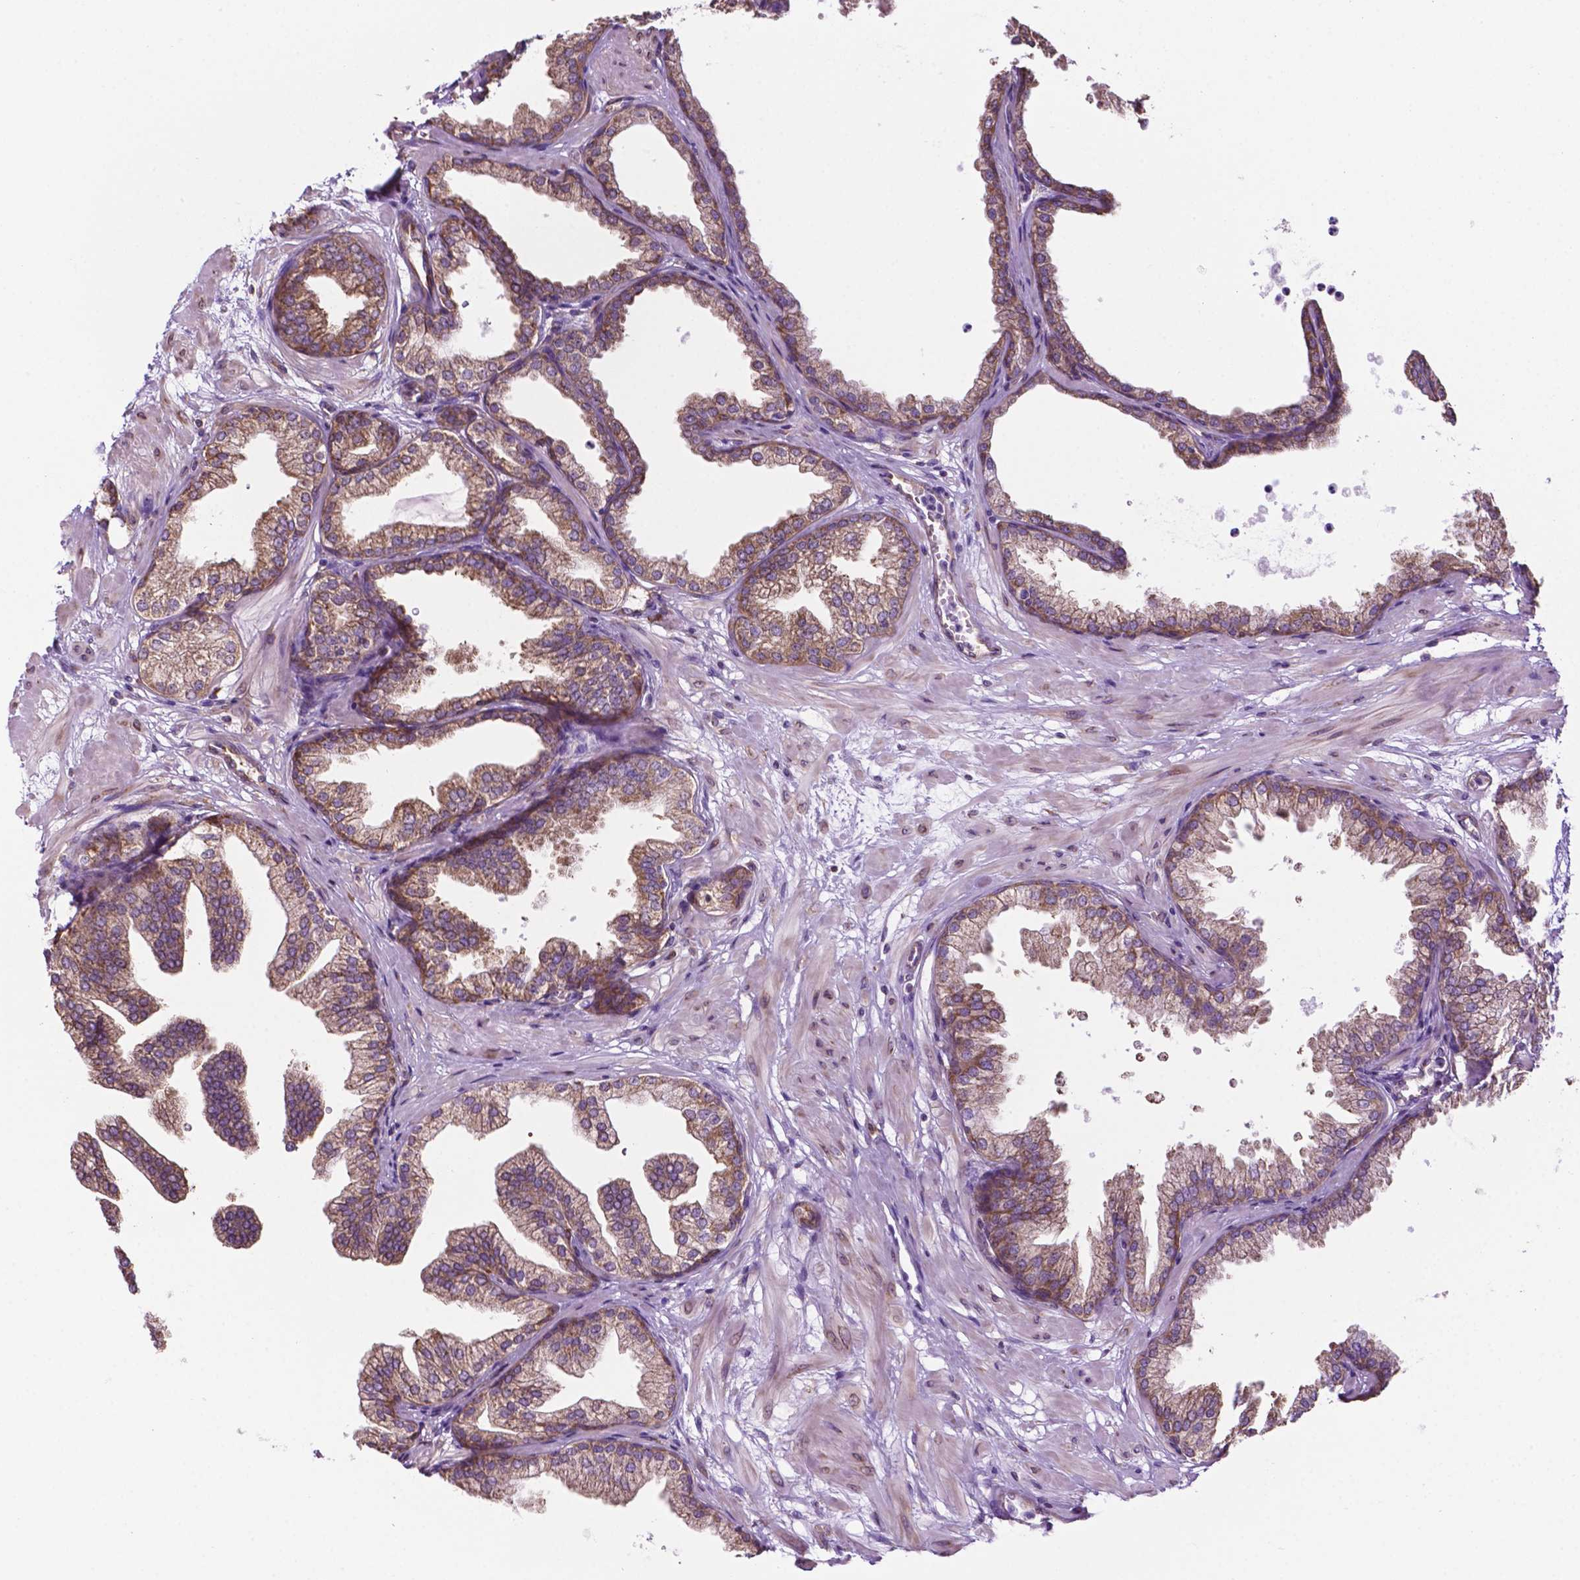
{"staining": {"intensity": "moderate", "quantity": ">75%", "location": "cytoplasmic/membranous"}, "tissue": "prostate", "cell_type": "Glandular cells", "image_type": "normal", "snomed": [{"axis": "morphology", "description": "Normal tissue, NOS"}, {"axis": "topography", "description": "Prostate"}], "caption": "Protein analysis of benign prostate demonstrates moderate cytoplasmic/membranous positivity in about >75% of glandular cells. Nuclei are stained in blue.", "gene": "RPL29", "patient": {"sex": "male", "age": 37}}